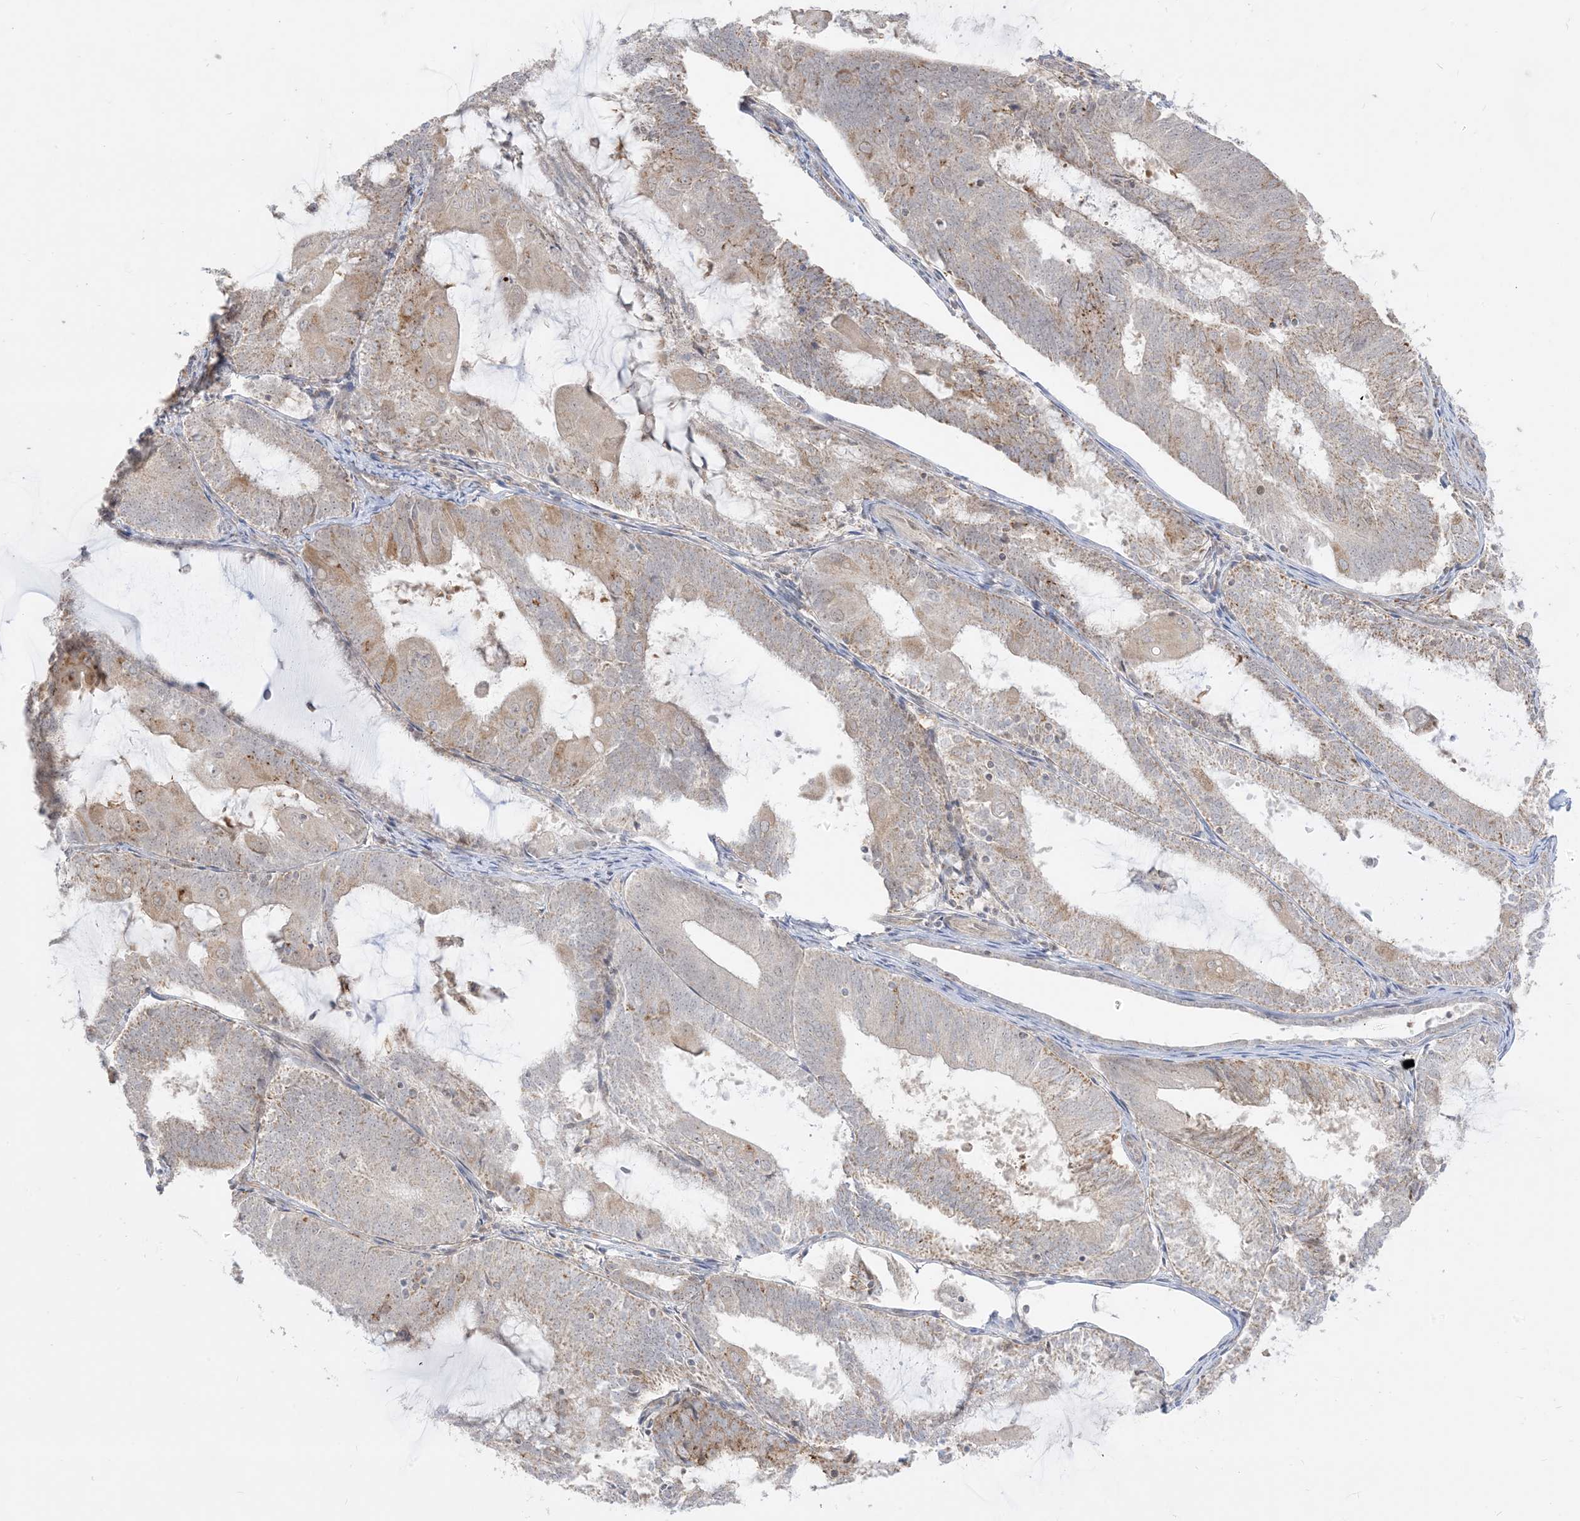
{"staining": {"intensity": "moderate", "quantity": "<25%", "location": "cytoplasmic/membranous"}, "tissue": "endometrial cancer", "cell_type": "Tumor cells", "image_type": "cancer", "snomed": [{"axis": "morphology", "description": "Adenocarcinoma, NOS"}, {"axis": "topography", "description": "Endometrium"}], "caption": "A micrograph of human adenocarcinoma (endometrial) stained for a protein displays moderate cytoplasmic/membranous brown staining in tumor cells. (Stains: DAB (3,3'-diaminobenzidine) in brown, nuclei in blue, Microscopy: brightfield microscopy at high magnification).", "gene": "KANSL3", "patient": {"sex": "female", "age": 81}}